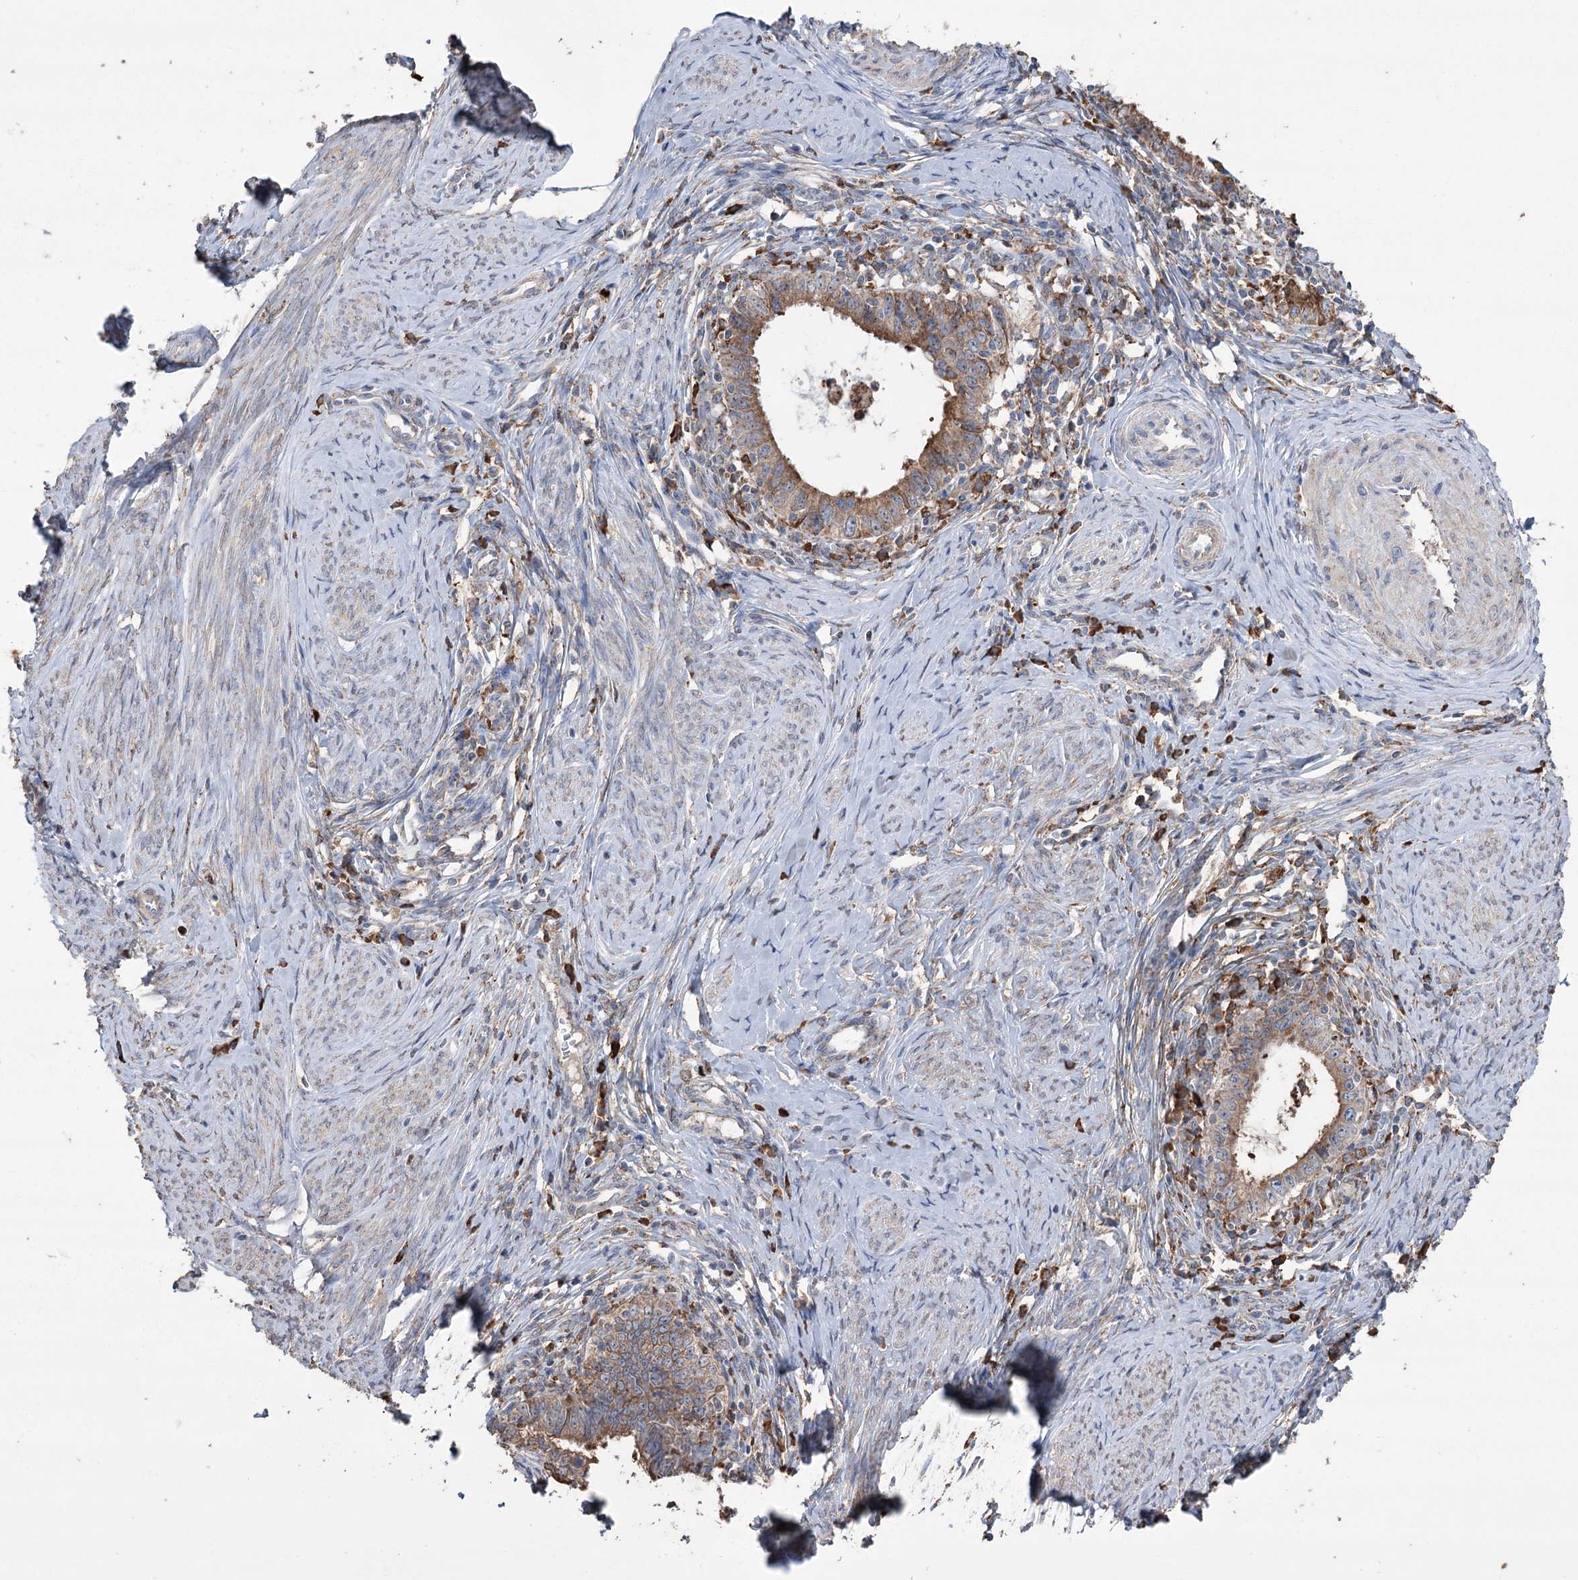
{"staining": {"intensity": "moderate", "quantity": ">75%", "location": "cytoplasmic/membranous"}, "tissue": "cervical cancer", "cell_type": "Tumor cells", "image_type": "cancer", "snomed": [{"axis": "morphology", "description": "Adenocarcinoma, NOS"}, {"axis": "topography", "description": "Cervix"}], "caption": "High-power microscopy captured an immunohistochemistry (IHC) image of cervical cancer (adenocarcinoma), revealing moderate cytoplasmic/membranous expression in about >75% of tumor cells.", "gene": "TRIM71", "patient": {"sex": "female", "age": 36}}